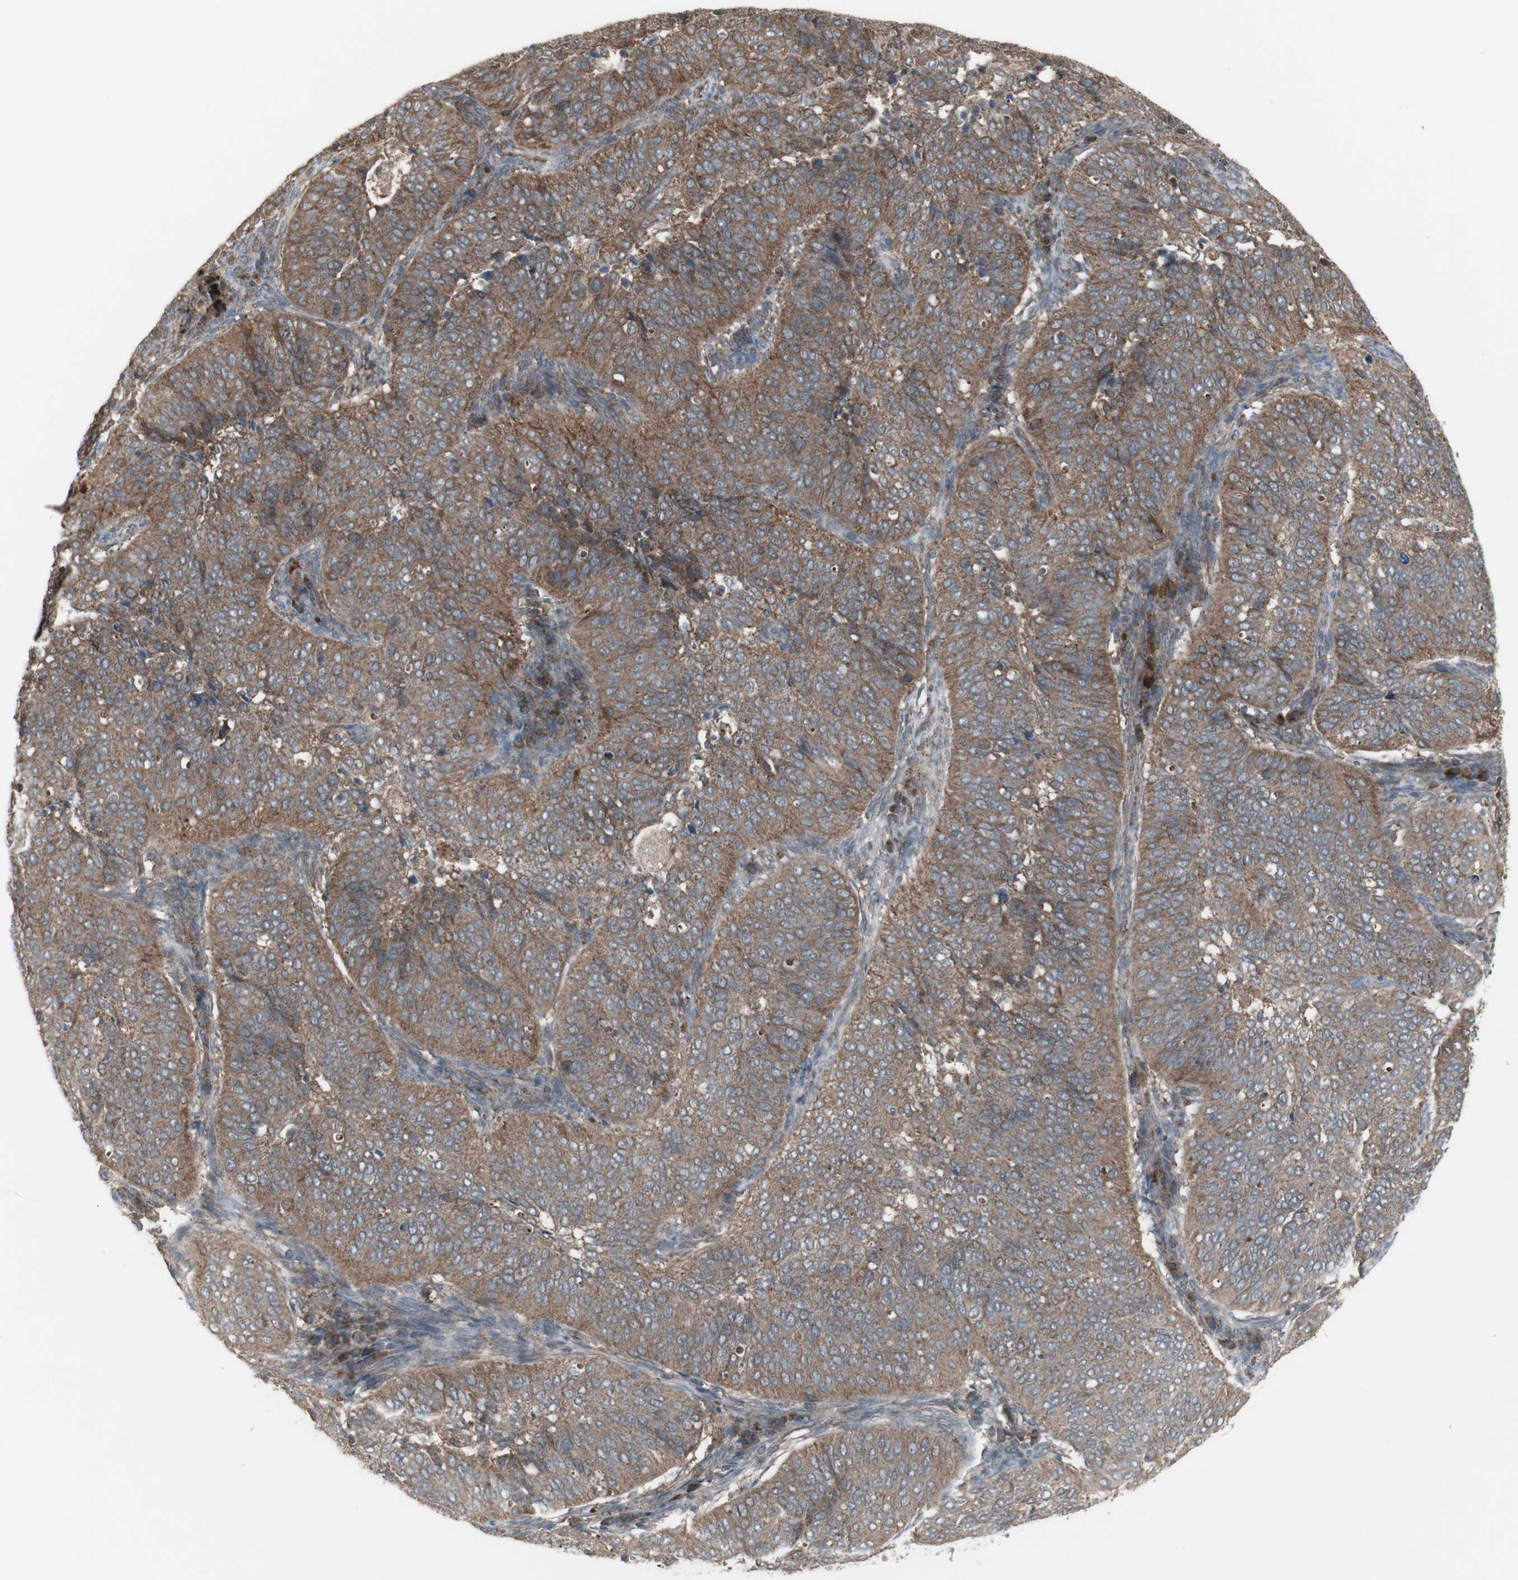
{"staining": {"intensity": "moderate", "quantity": ">75%", "location": "cytoplasmic/membranous"}, "tissue": "cervical cancer", "cell_type": "Tumor cells", "image_type": "cancer", "snomed": [{"axis": "morphology", "description": "Normal tissue, NOS"}, {"axis": "morphology", "description": "Squamous cell carcinoma, NOS"}, {"axis": "topography", "description": "Cervix"}], "caption": "Cervical cancer (squamous cell carcinoma) tissue reveals moderate cytoplasmic/membranous positivity in about >75% of tumor cells, visualized by immunohistochemistry. The staining is performed using DAB brown chromogen to label protein expression. The nuclei are counter-stained blue using hematoxylin.", "gene": "SHC1", "patient": {"sex": "female", "age": 39}}